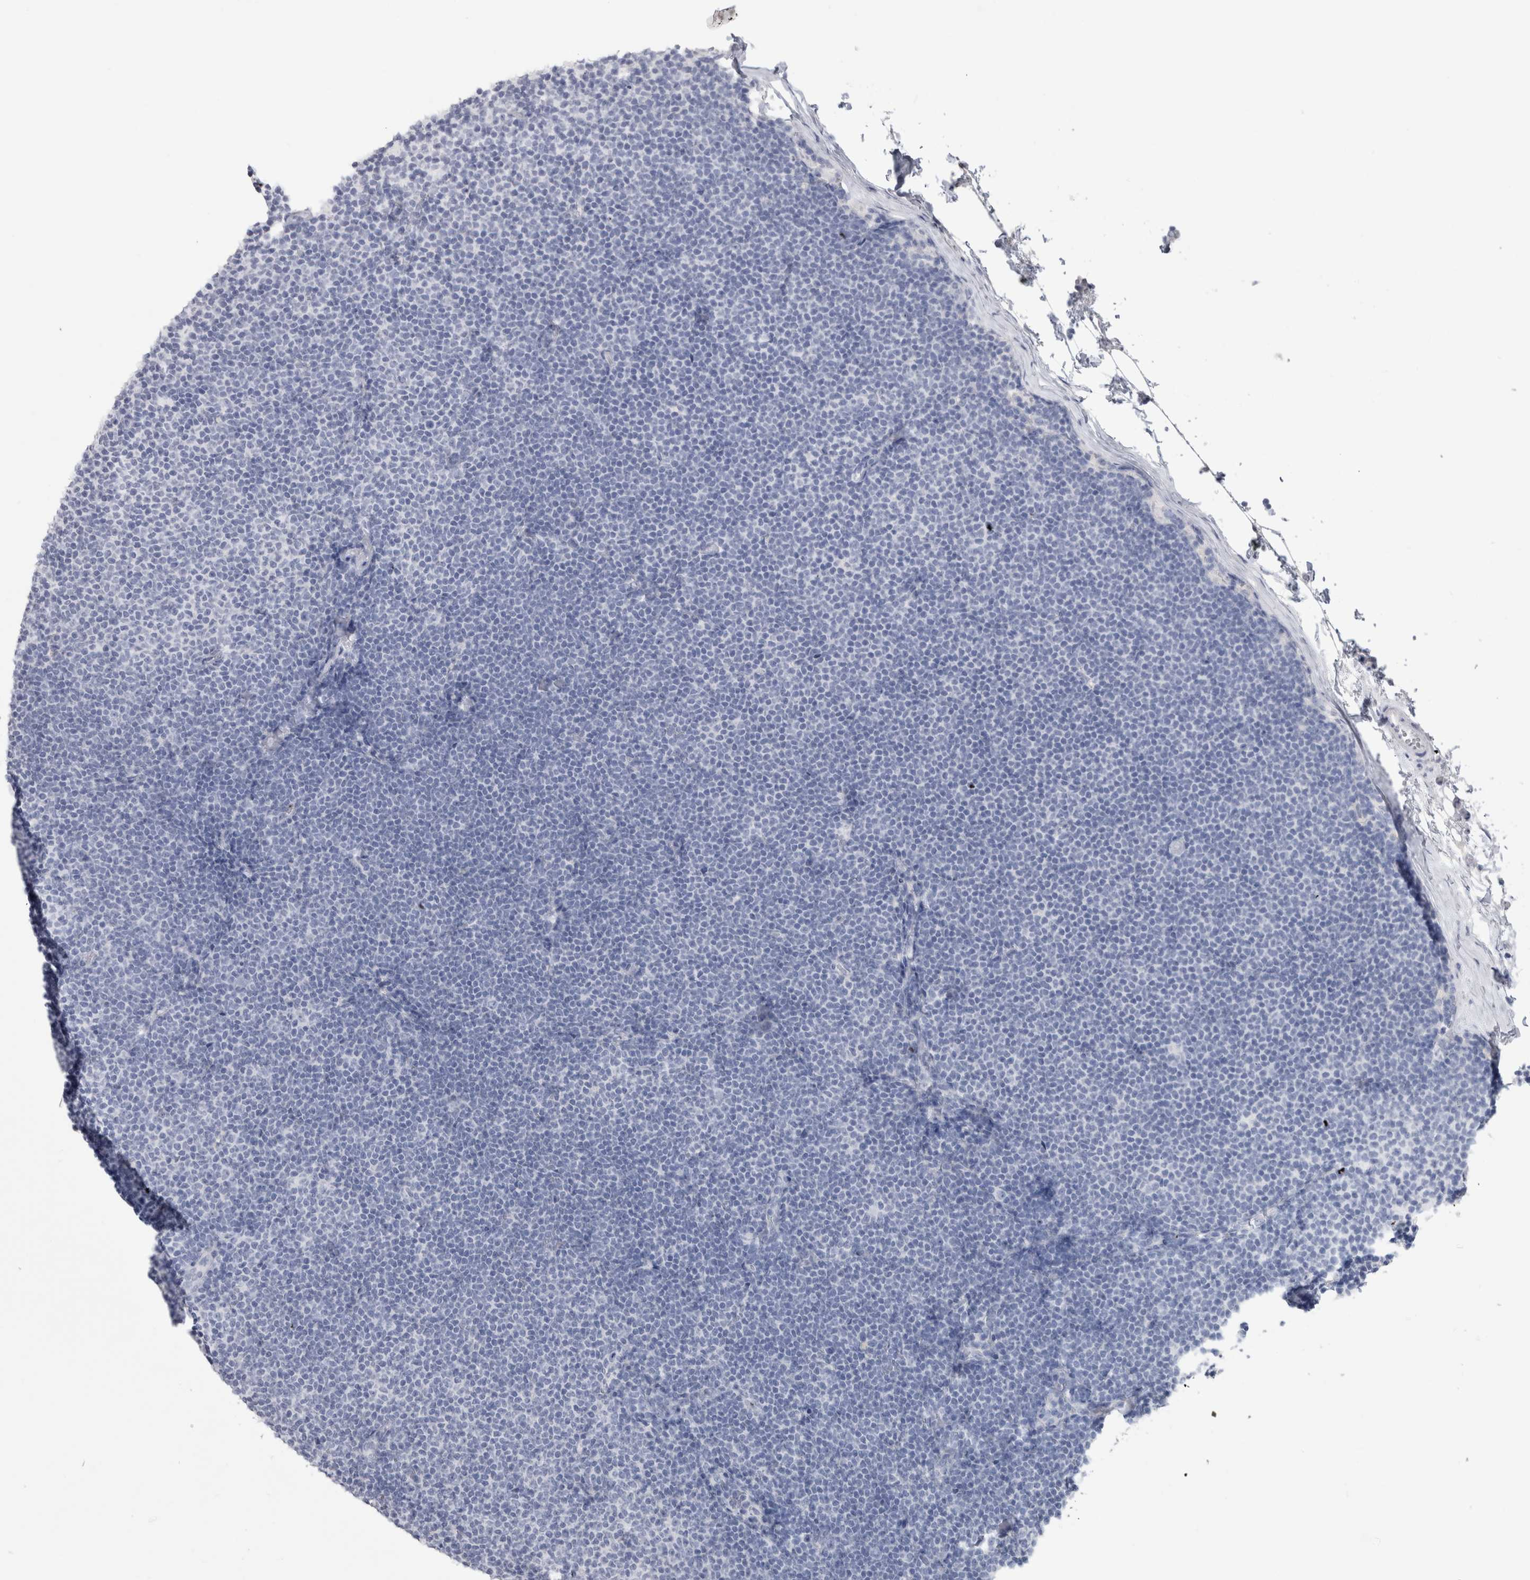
{"staining": {"intensity": "negative", "quantity": "none", "location": "none"}, "tissue": "lymphoma", "cell_type": "Tumor cells", "image_type": "cancer", "snomed": [{"axis": "morphology", "description": "Malignant lymphoma, non-Hodgkin's type, Low grade"}, {"axis": "topography", "description": "Lymph node"}], "caption": "A histopathology image of human lymphoma is negative for staining in tumor cells.", "gene": "PTH", "patient": {"sex": "female", "age": 53}}